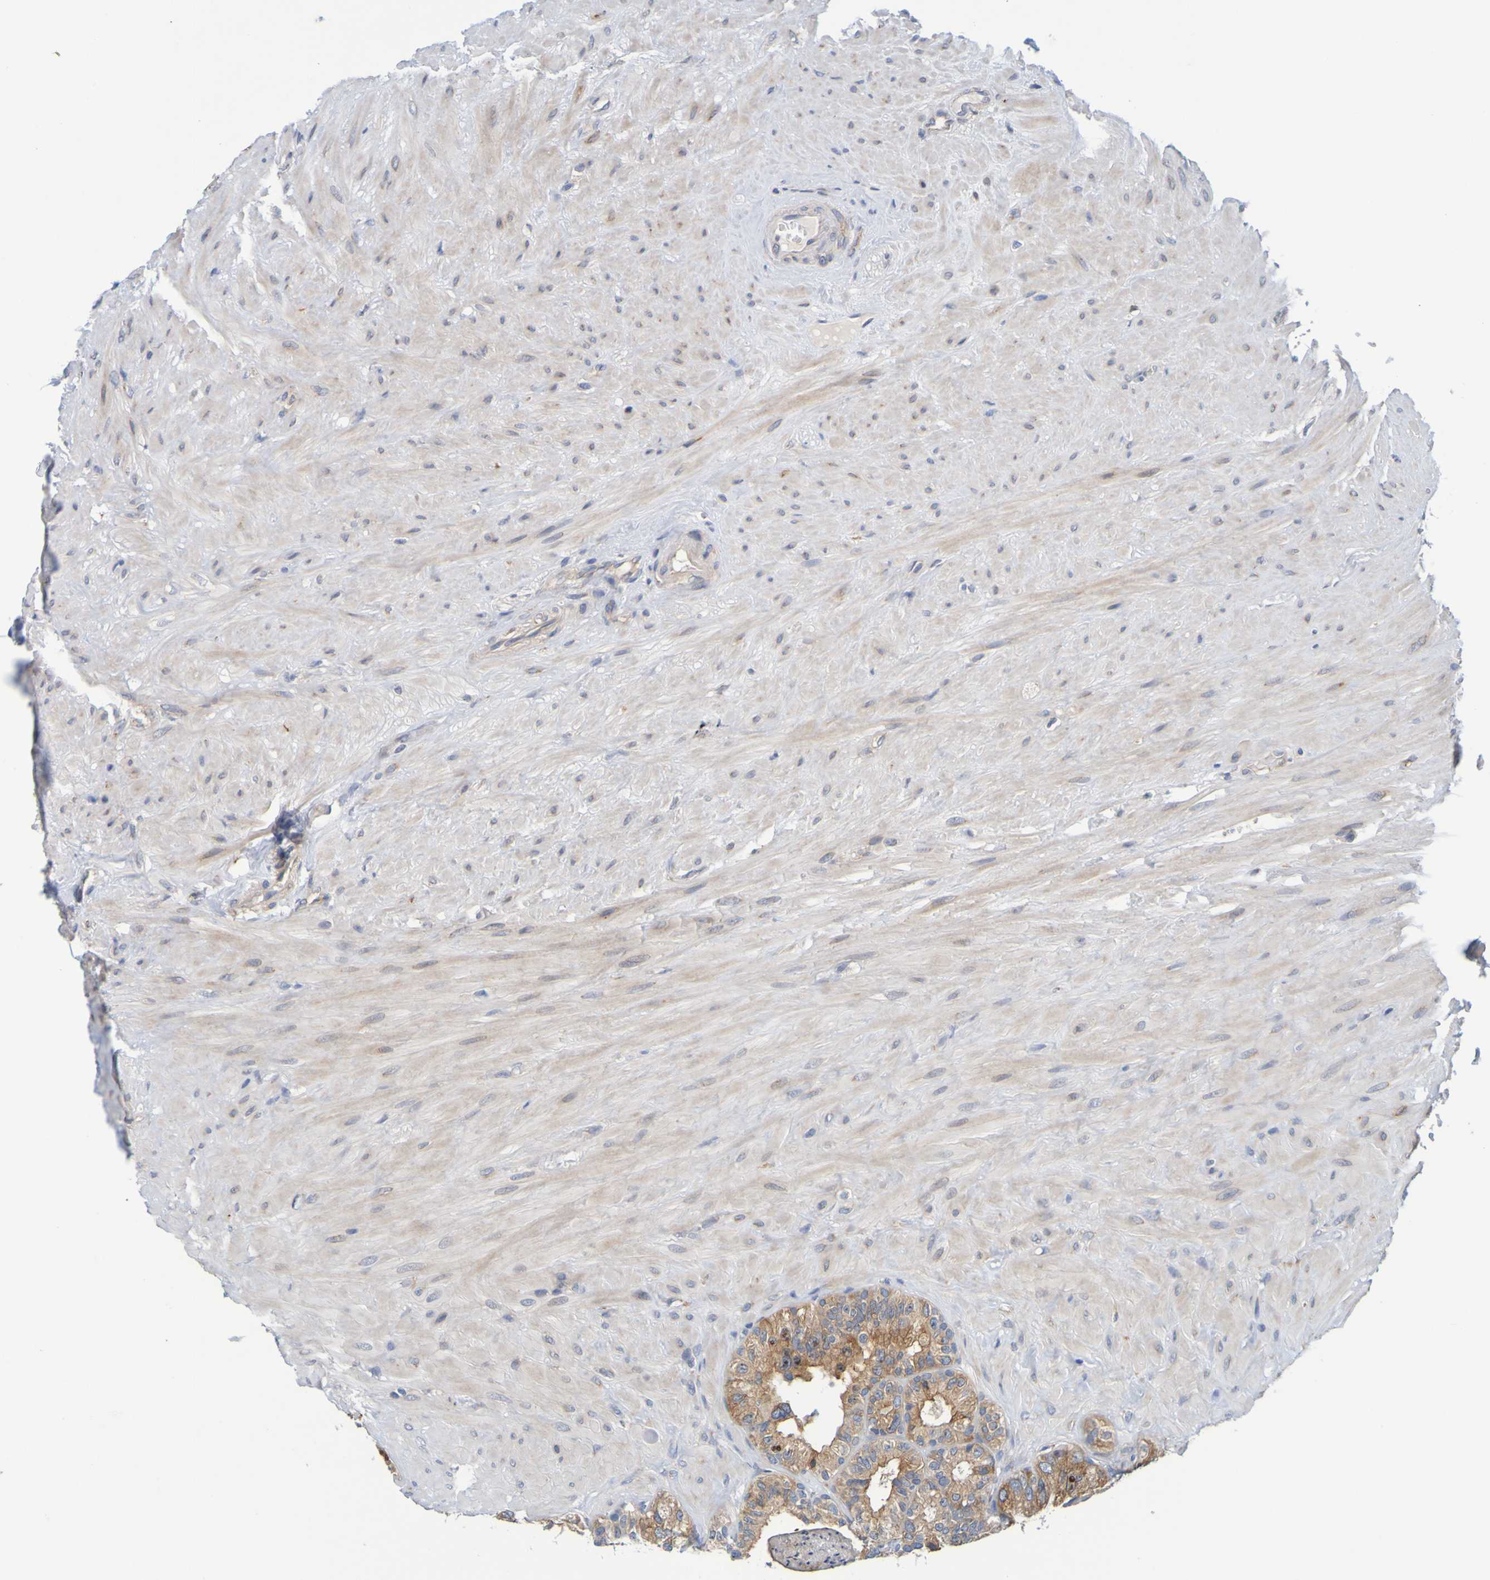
{"staining": {"intensity": "moderate", "quantity": ">75%", "location": "cytoplasmic/membranous"}, "tissue": "seminal vesicle", "cell_type": "Glandular cells", "image_type": "normal", "snomed": [{"axis": "morphology", "description": "Normal tissue, NOS"}, {"axis": "topography", "description": "Seminal veicle"}], "caption": "Moderate cytoplasmic/membranous staining for a protein is seen in about >75% of glandular cells of benign seminal vesicle using IHC.", "gene": "SIL1", "patient": {"sex": "male", "age": 68}}